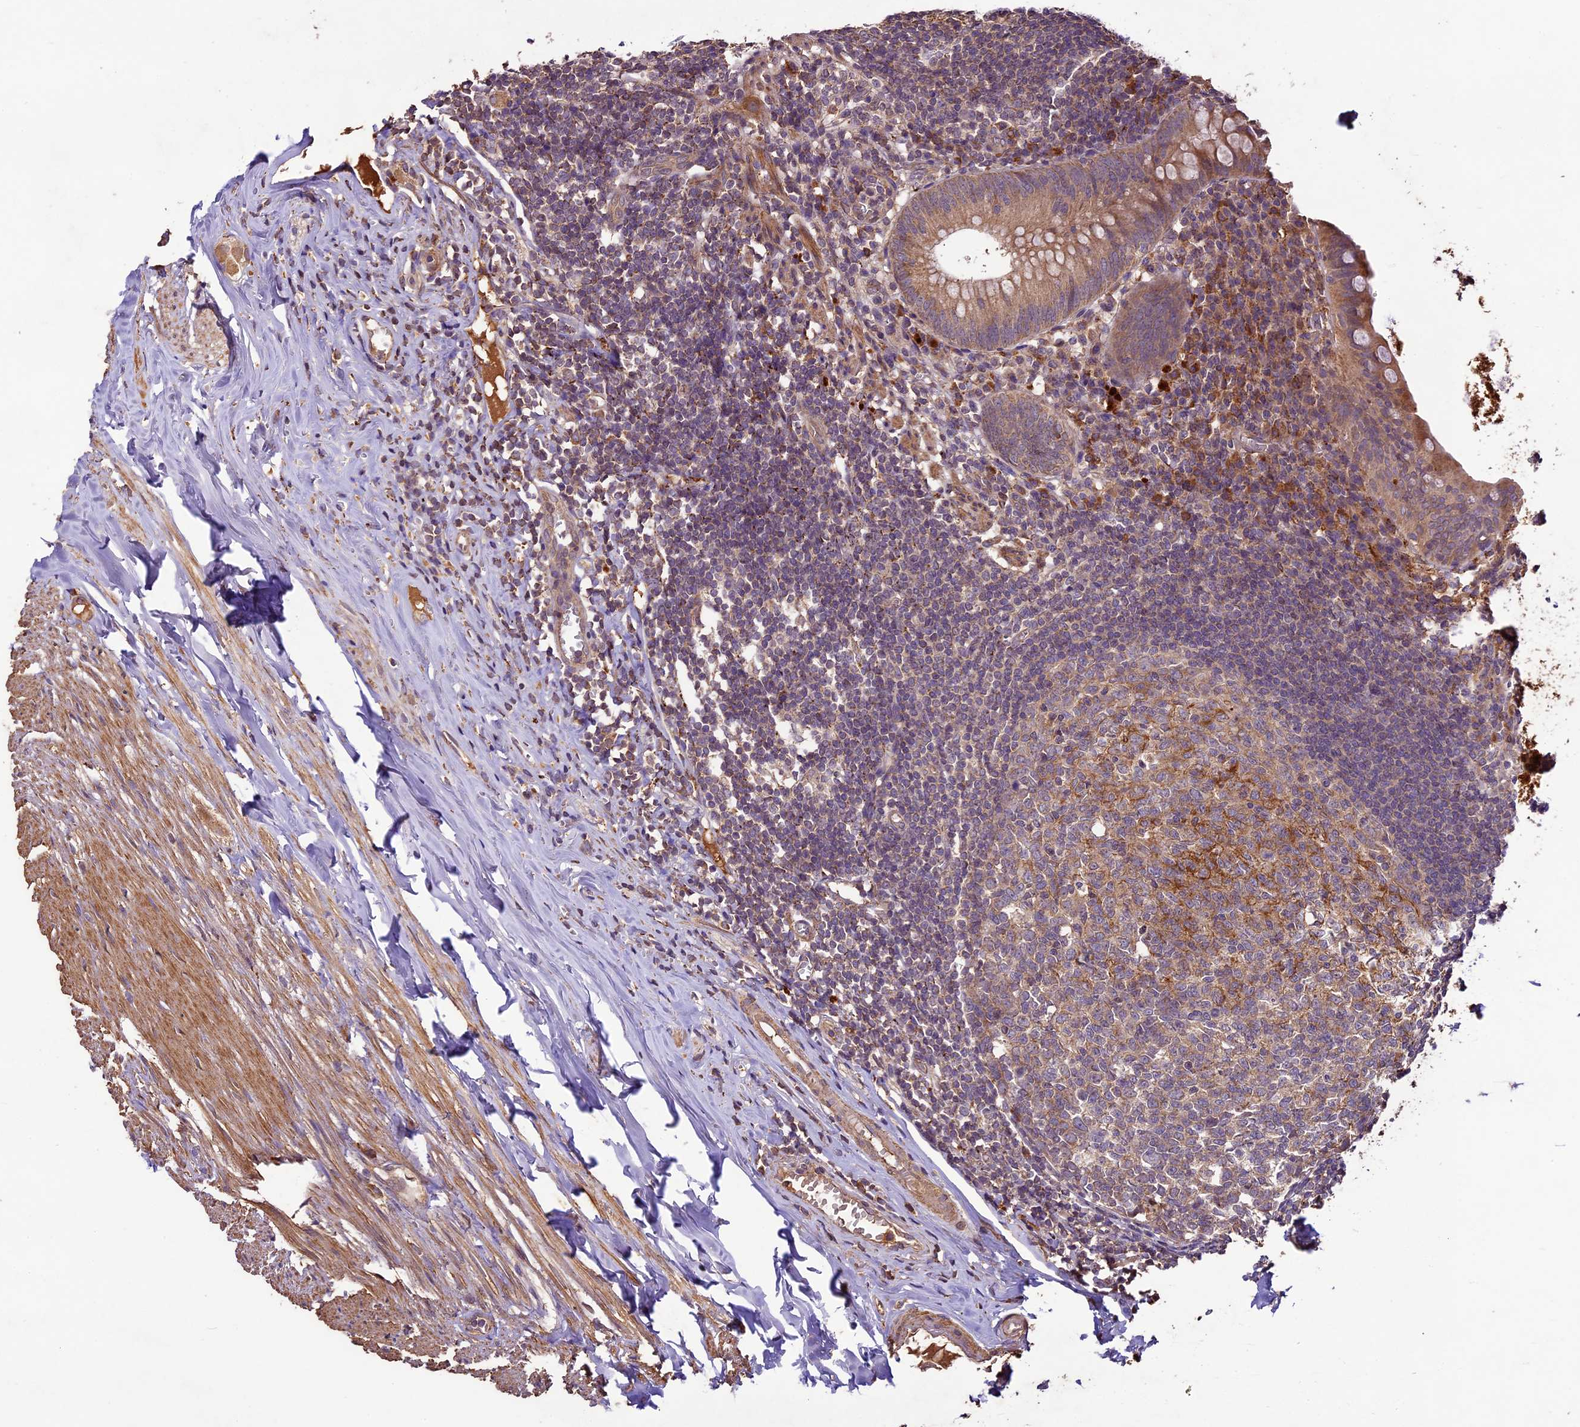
{"staining": {"intensity": "moderate", "quantity": ">75%", "location": "cytoplasmic/membranous"}, "tissue": "appendix", "cell_type": "Glandular cells", "image_type": "normal", "snomed": [{"axis": "morphology", "description": "Normal tissue, NOS"}, {"axis": "topography", "description": "Appendix"}], "caption": "Moderate cytoplasmic/membranous expression for a protein is seen in about >75% of glandular cells of normal appendix using IHC.", "gene": "CRLF1", "patient": {"sex": "female", "age": 51}}